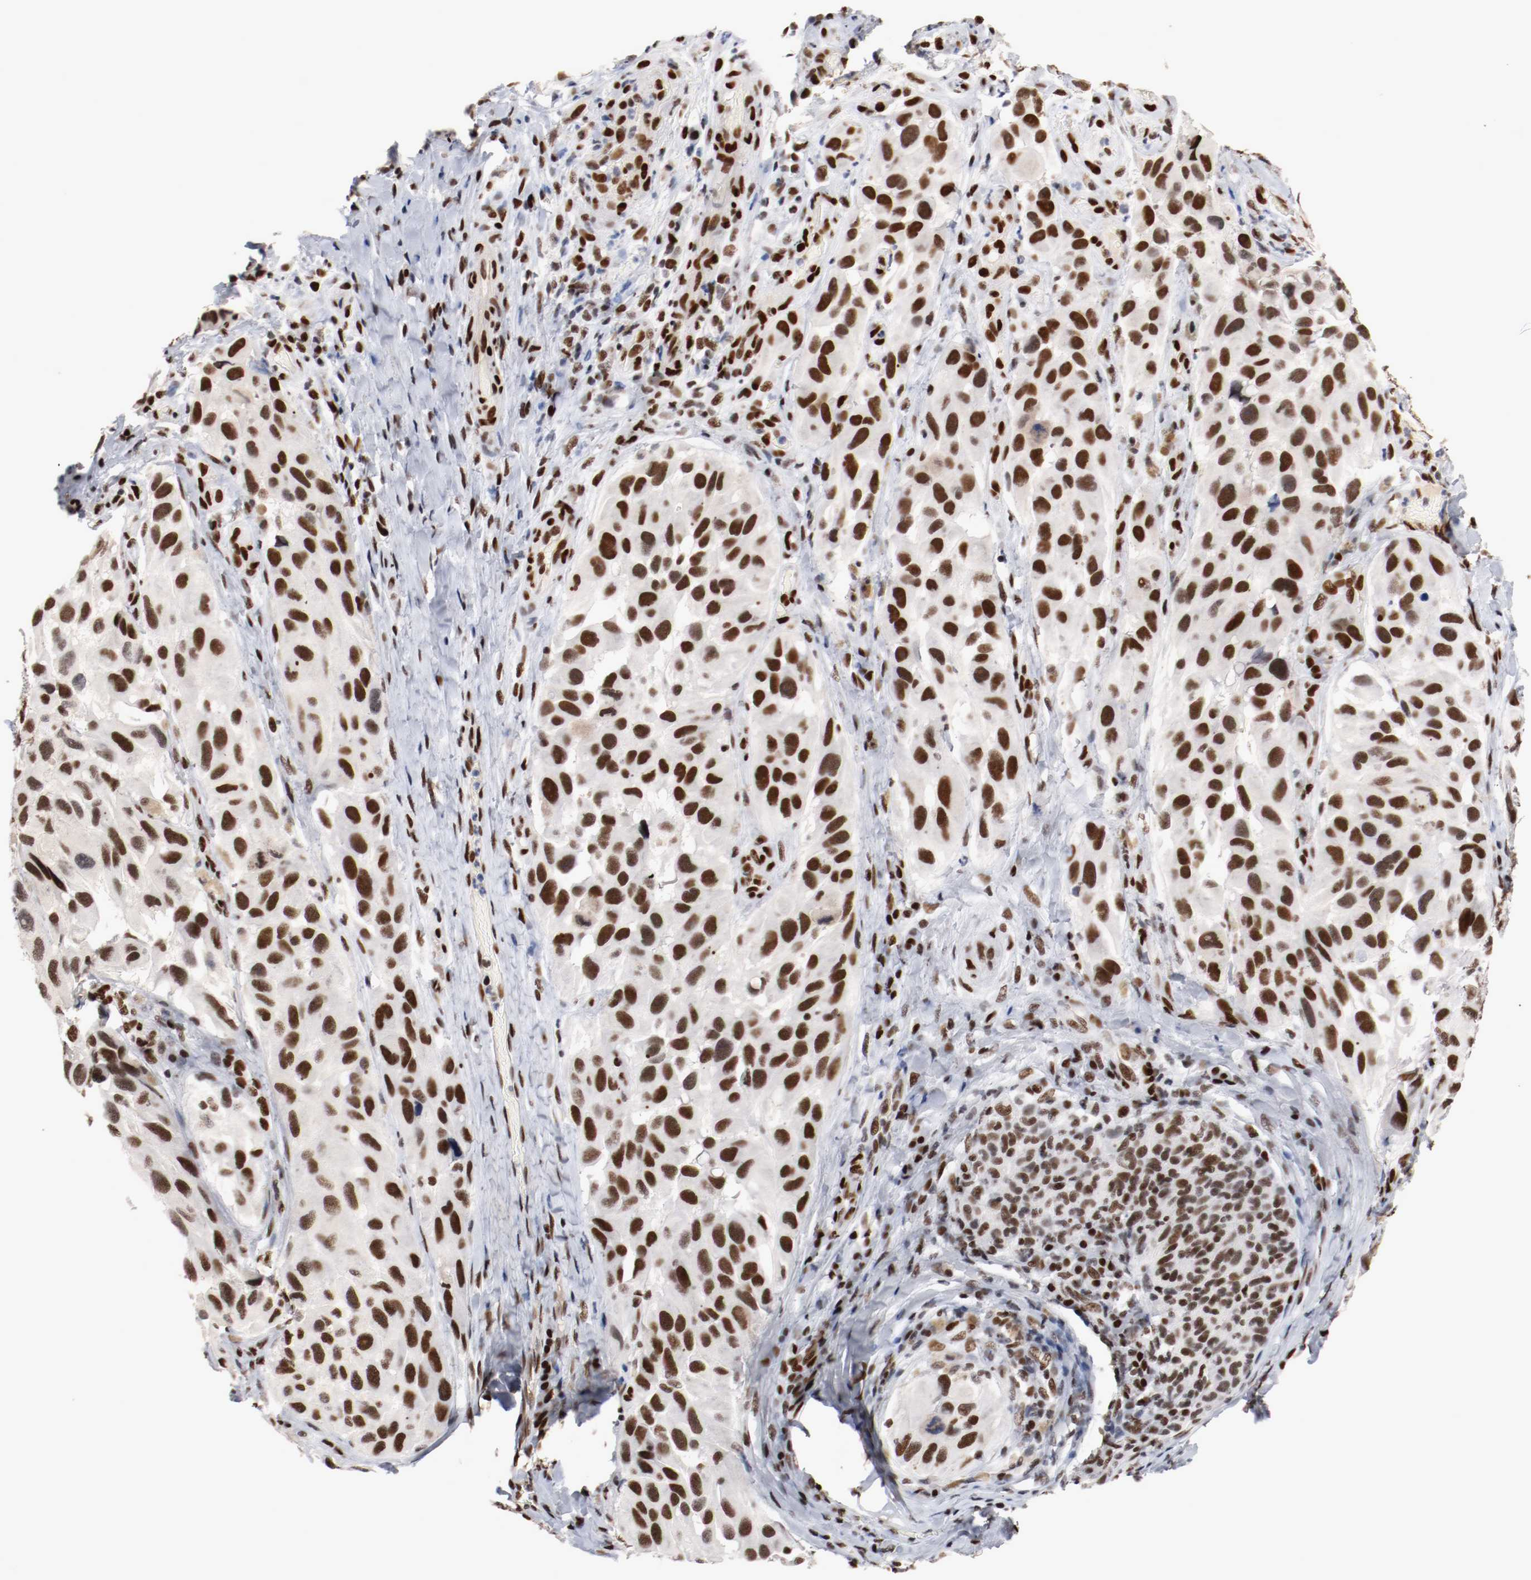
{"staining": {"intensity": "strong", "quantity": ">75%", "location": "nuclear"}, "tissue": "melanoma", "cell_type": "Tumor cells", "image_type": "cancer", "snomed": [{"axis": "morphology", "description": "Malignant melanoma, NOS"}, {"axis": "topography", "description": "Skin"}], "caption": "Protein analysis of malignant melanoma tissue exhibits strong nuclear staining in approximately >75% of tumor cells.", "gene": "MEF2D", "patient": {"sex": "female", "age": 73}}